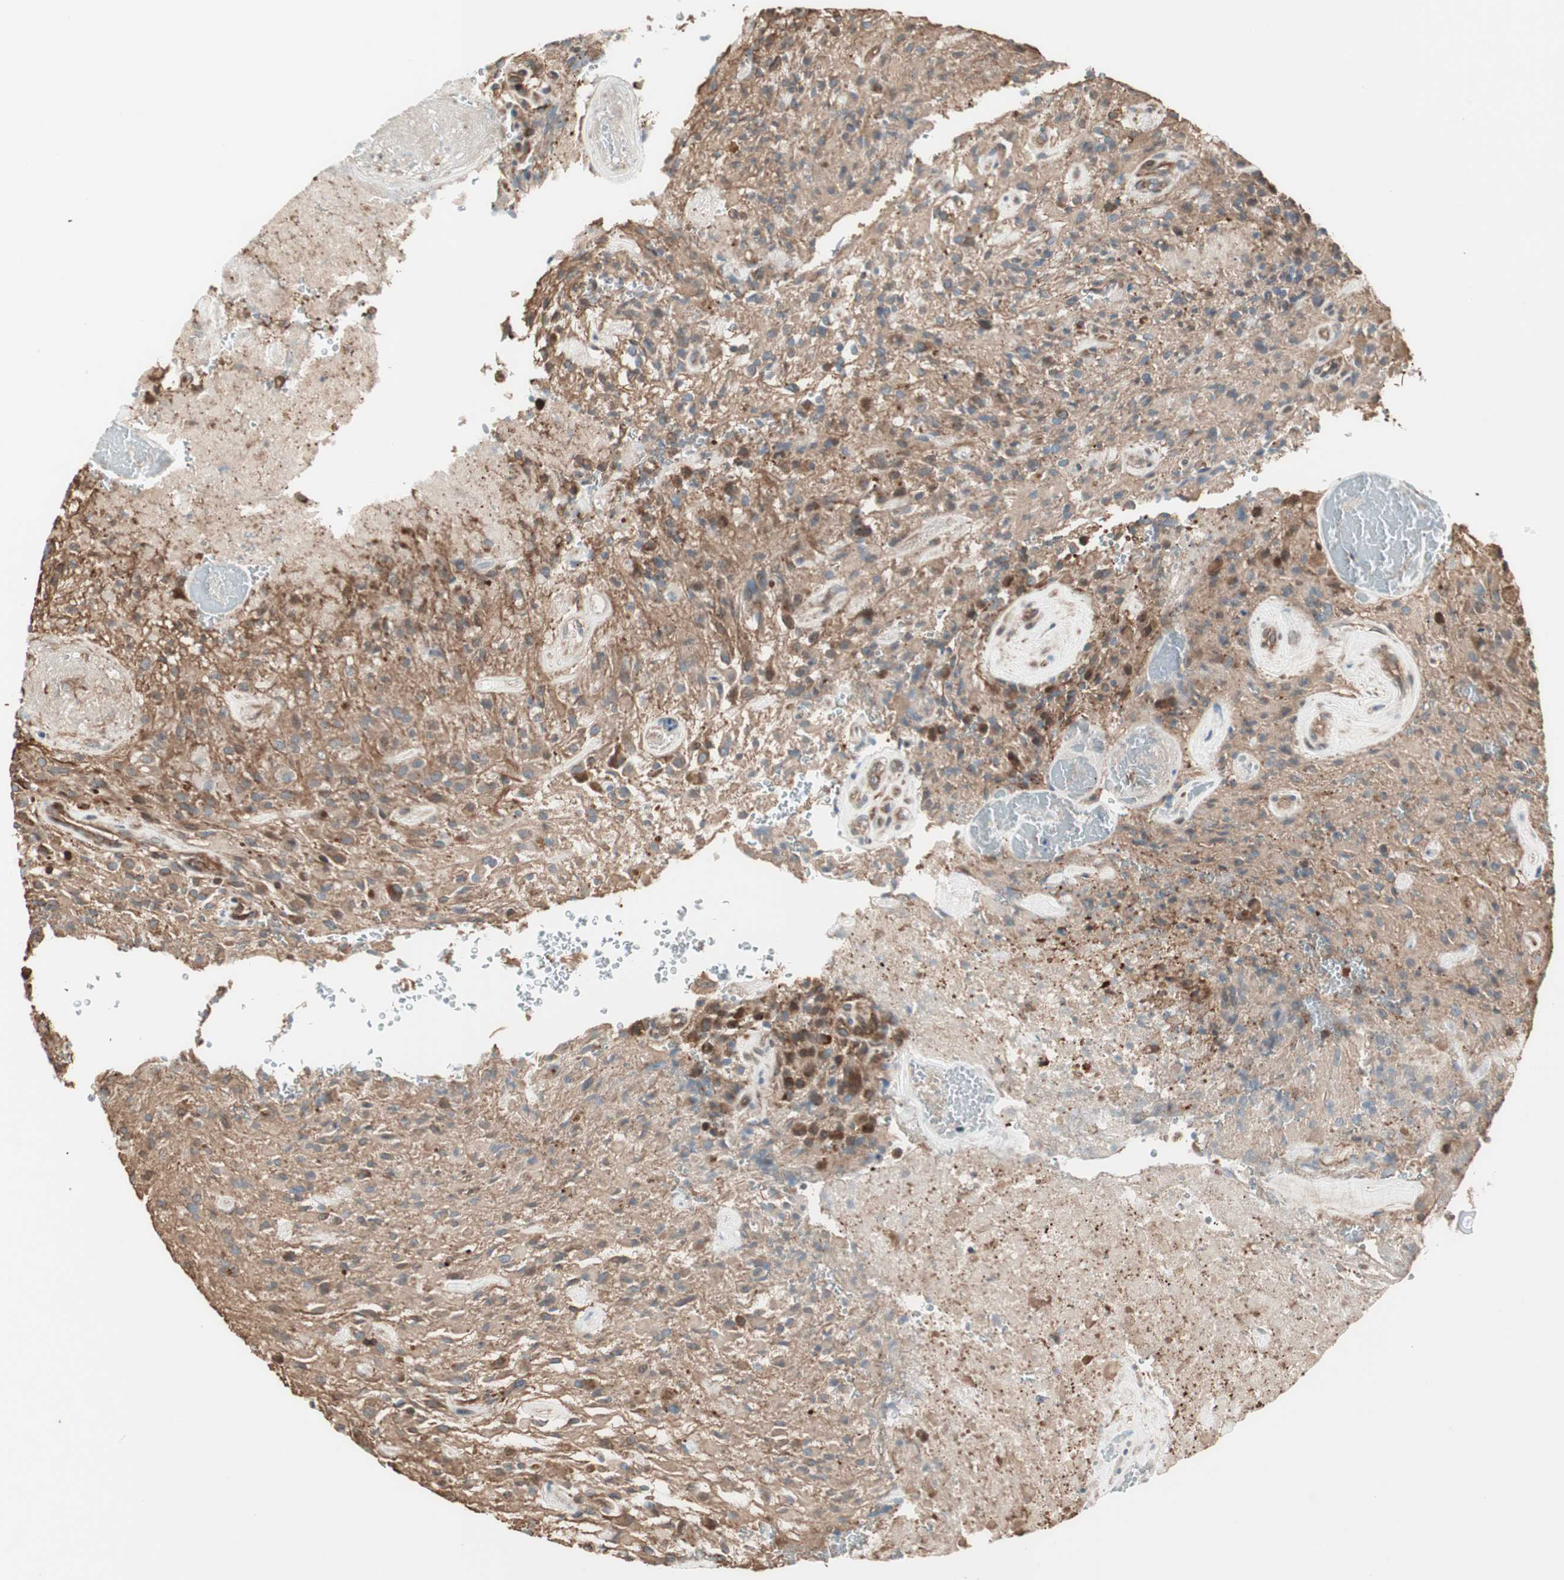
{"staining": {"intensity": "moderate", "quantity": "25%-75%", "location": "cytoplasmic/membranous"}, "tissue": "glioma", "cell_type": "Tumor cells", "image_type": "cancer", "snomed": [{"axis": "morphology", "description": "Glioma, malignant, High grade"}, {"axis": "topography", "description": "Brain"}], "caption": "Immunohistochemistry (IHC) staining of glioma, which shows medium levels of moderate cytoplasmic/membranous positivity in approximately 25%-75% of tumor cells indicating moderate cytoplasmic/membranous protein expression. The staining was performed using DAB (3,3'-diaminobenzidine) (brown) for protein detection and nuclei were counterstained in hematoxylin (blue).", "gene": "MAD2L2", "patient": {"sex": "male", "age": 71}}